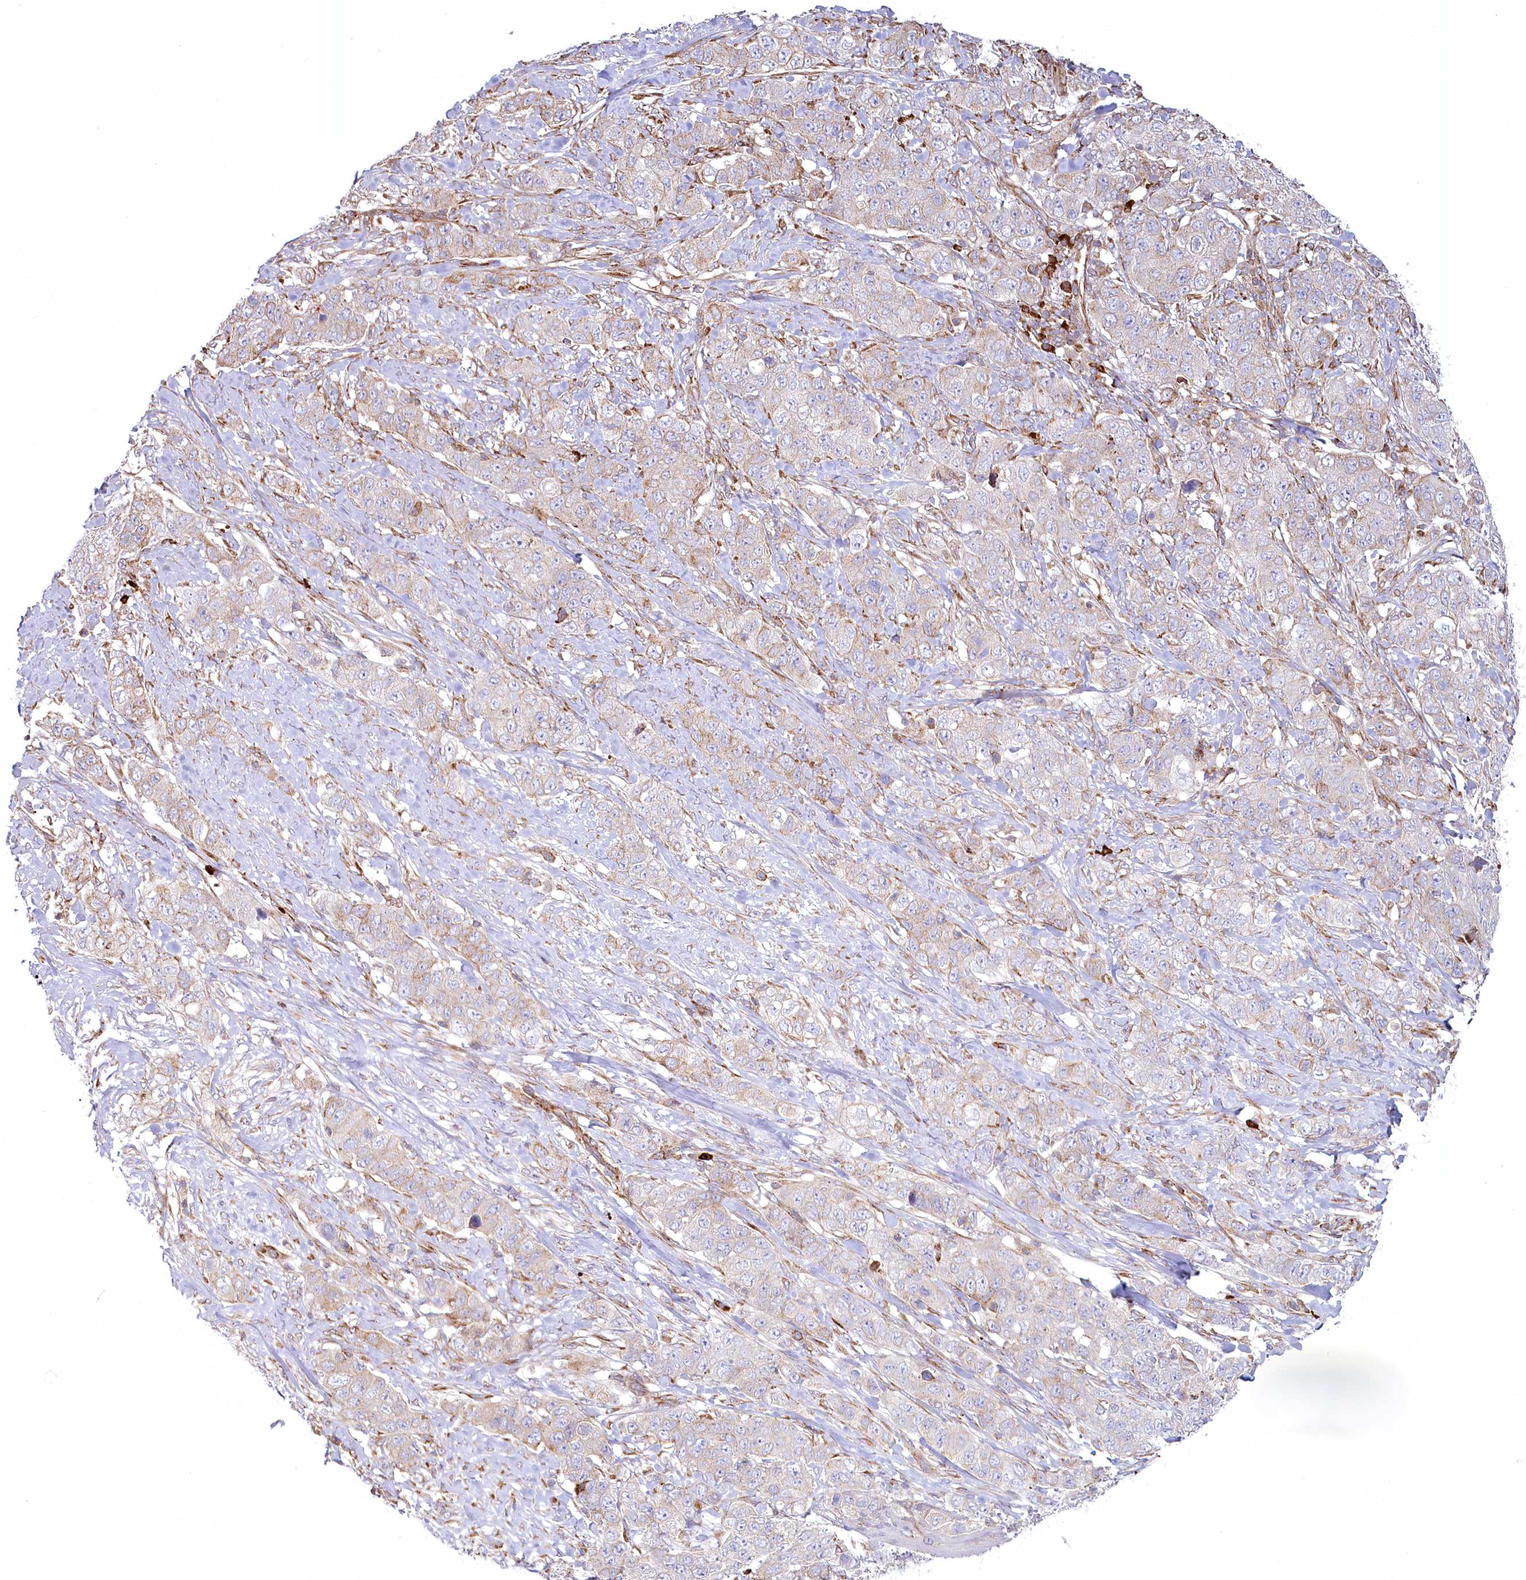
{"staining": {"intensity": "moderate", "quantity": "<25%", "location": "cytoplasmic/membranous"}, "tissue": "stomach cancer", "cell_type": "Tumor cells", "image_type": "cancer", "snomed": [{"axis": "morphology", "description": "Adenocarcinoma, NOS"}, {"axis": "topography", "description": "Stomach"}], "caption": "Stomach adenocarcinoma stained for a protein (brown) reveals moderate cytoplasmic/membranous positive staining in approximately <25% of tumor cells.", "gene": "POGLUT1", "patient": {"sex": "male", "age": 48}}